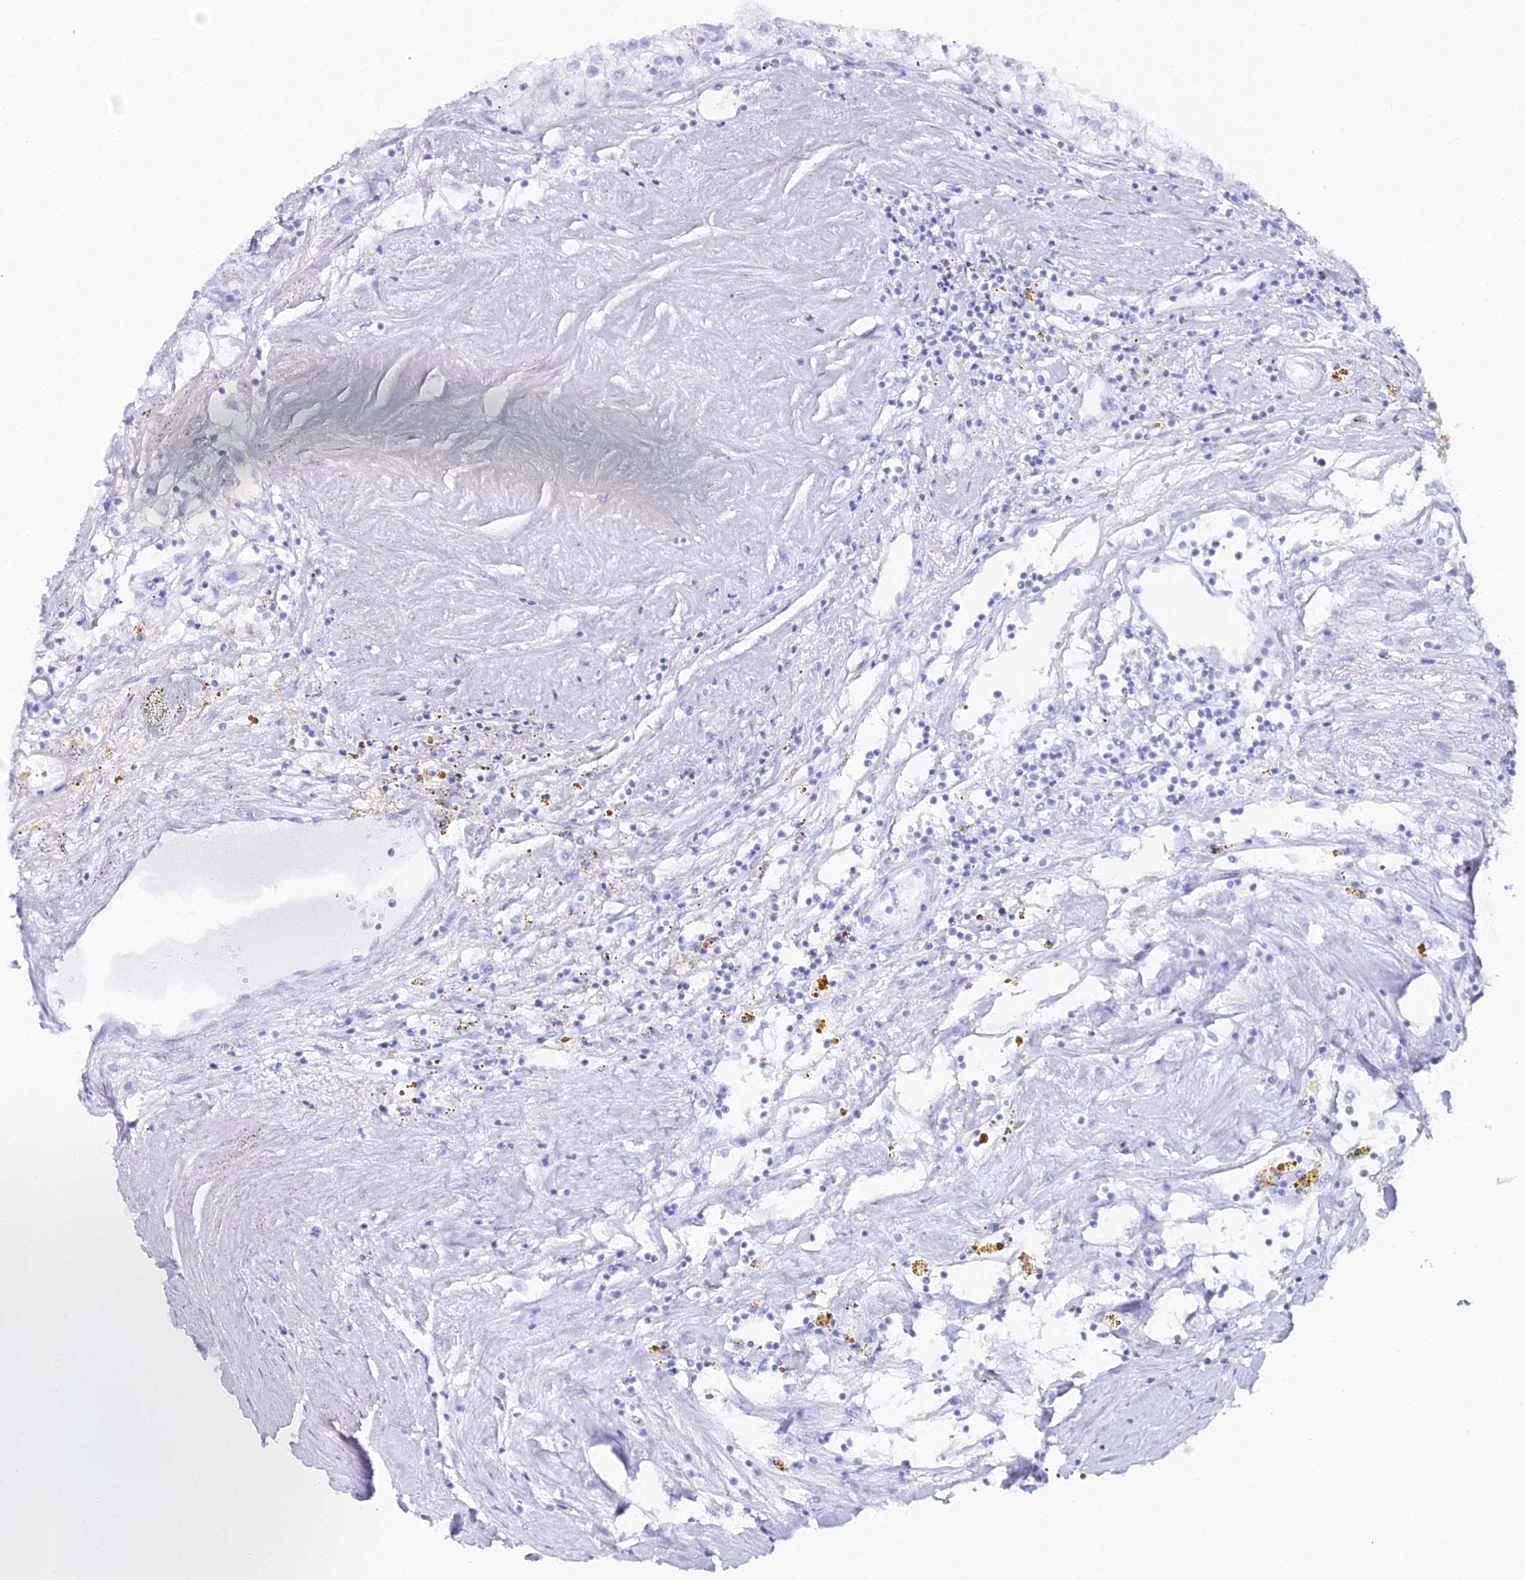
{"staining": {"intensity": "negative", "quantity": "none", "location": "none"}, "tissue": "renal cancer", "cell_type": "Tumor cells", "image_type": "cancer", "snomed": [{"axis": "morphology", "description": "Adenocarcinoma, NOS"}, {"axis": "topography", "description": "Kidney"}], "caption": "Adenocarcinoma (renal) was stained to show a protein in brown. There is no significant expression in tumor cells. (DAB IHC visualized using brightfield microscopy, high magnification).", "gene": "ALPG", "patient": {"sex": "male", "age": 56}}